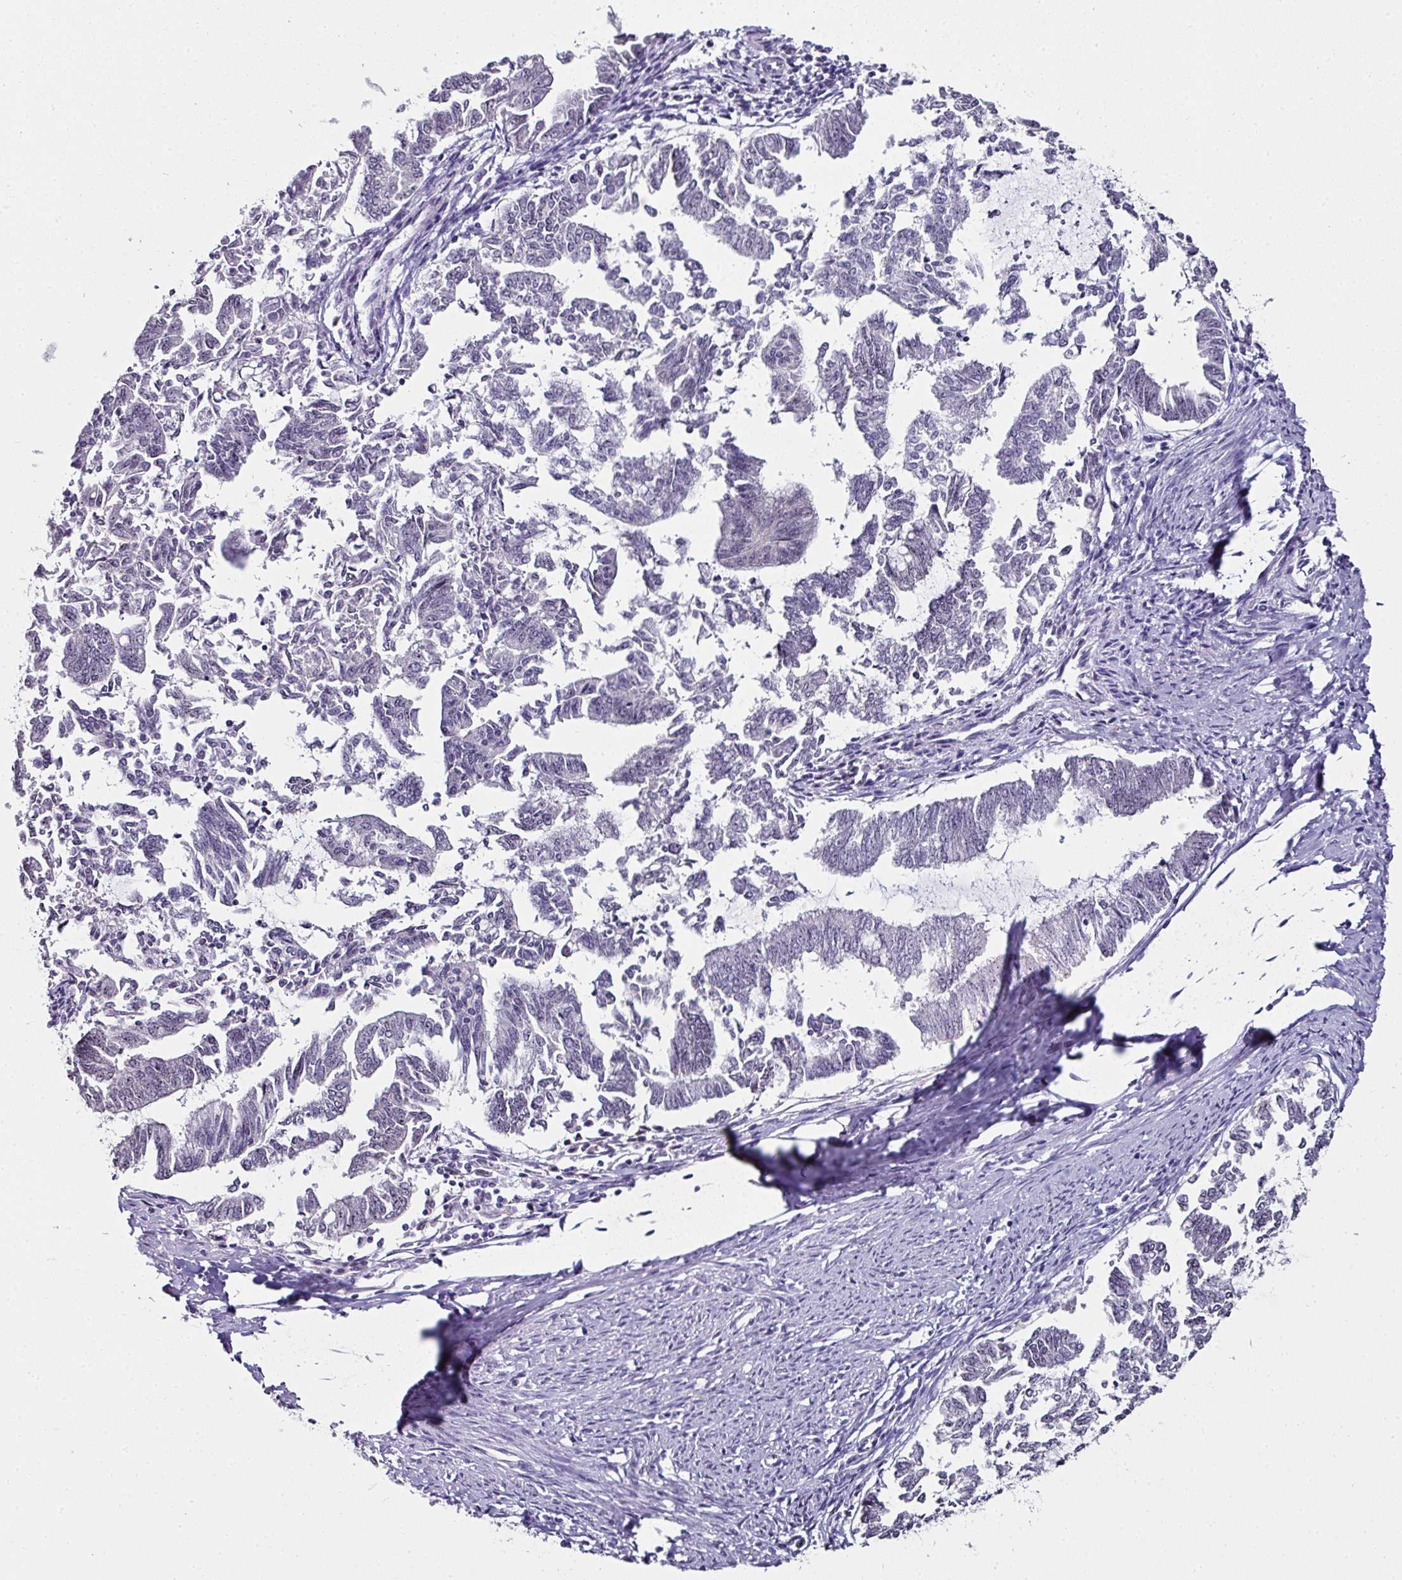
{"staining": {"intensity": "moderate", "quantity": "<25%", "location": "cytoplasmic/membranous,nuclear"}, "tissue": "endometrial cancer", "cell_type": "Tumor cells", "image_type": "cancer", "snomed": [{"axis": "morphology", "description": "Adenocarcinoma, NOS"}, {"axis": "topography", "description": "Endometrium"}], "caption": "Protein staining of endometrial cancer tissue displays moderate cytoplasmic/membranous and nuclear positivity in about <25% of tumor cells. The staining was performed using DAB to visualize the protein expression in brown, while the nuclei were stained in blue with hematoxylin (Magnification: 20x).", "gene": "NACC2", "patient": {"sex": "female", "age": 79}}